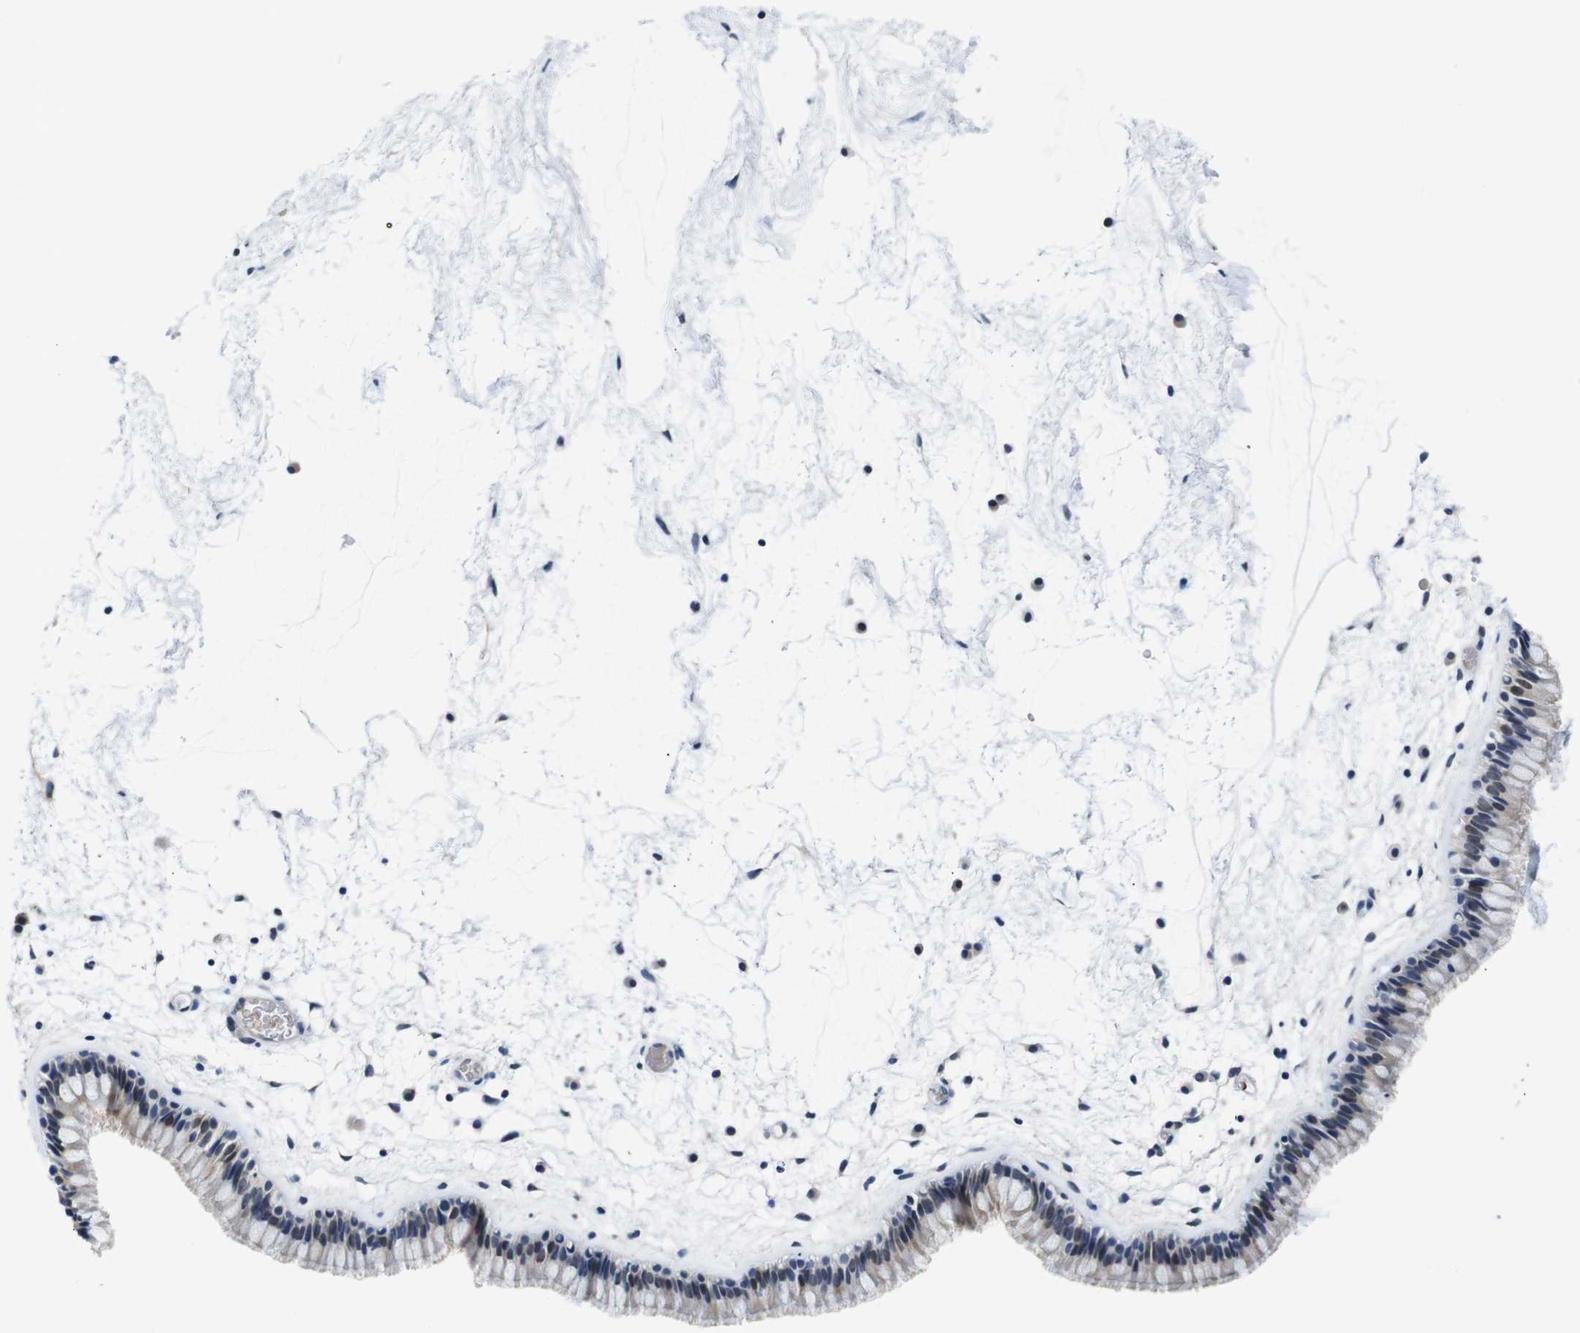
{"staining": {"intensity": "moderate", "quantity": "25%-75%", "location": "nuclear"}, "tissue": "nasopharynx", "cell_type": "Respiratory epithelial cells", "image_type": "normal", "snomed": [{"axis": "morphology", "description": "Normal tissue, NOS"}, {"axis": "morphology", "description": "Inflammation, NOS"}, {"axis": "topography", "description": "Nasopharynx"}], "caption": "Moderate nuclear protein expression is present in about 25%-75% of respiratory epithelial cells in nasopharynx. The staining was performed using DAB (3,3'-diaminobenzidine), with brown indicating positive protein expression. Nuclei are stained blue with hematoxylin.", "gene": "ILDR2", "patient": {"sex": "male", "age": 48}}